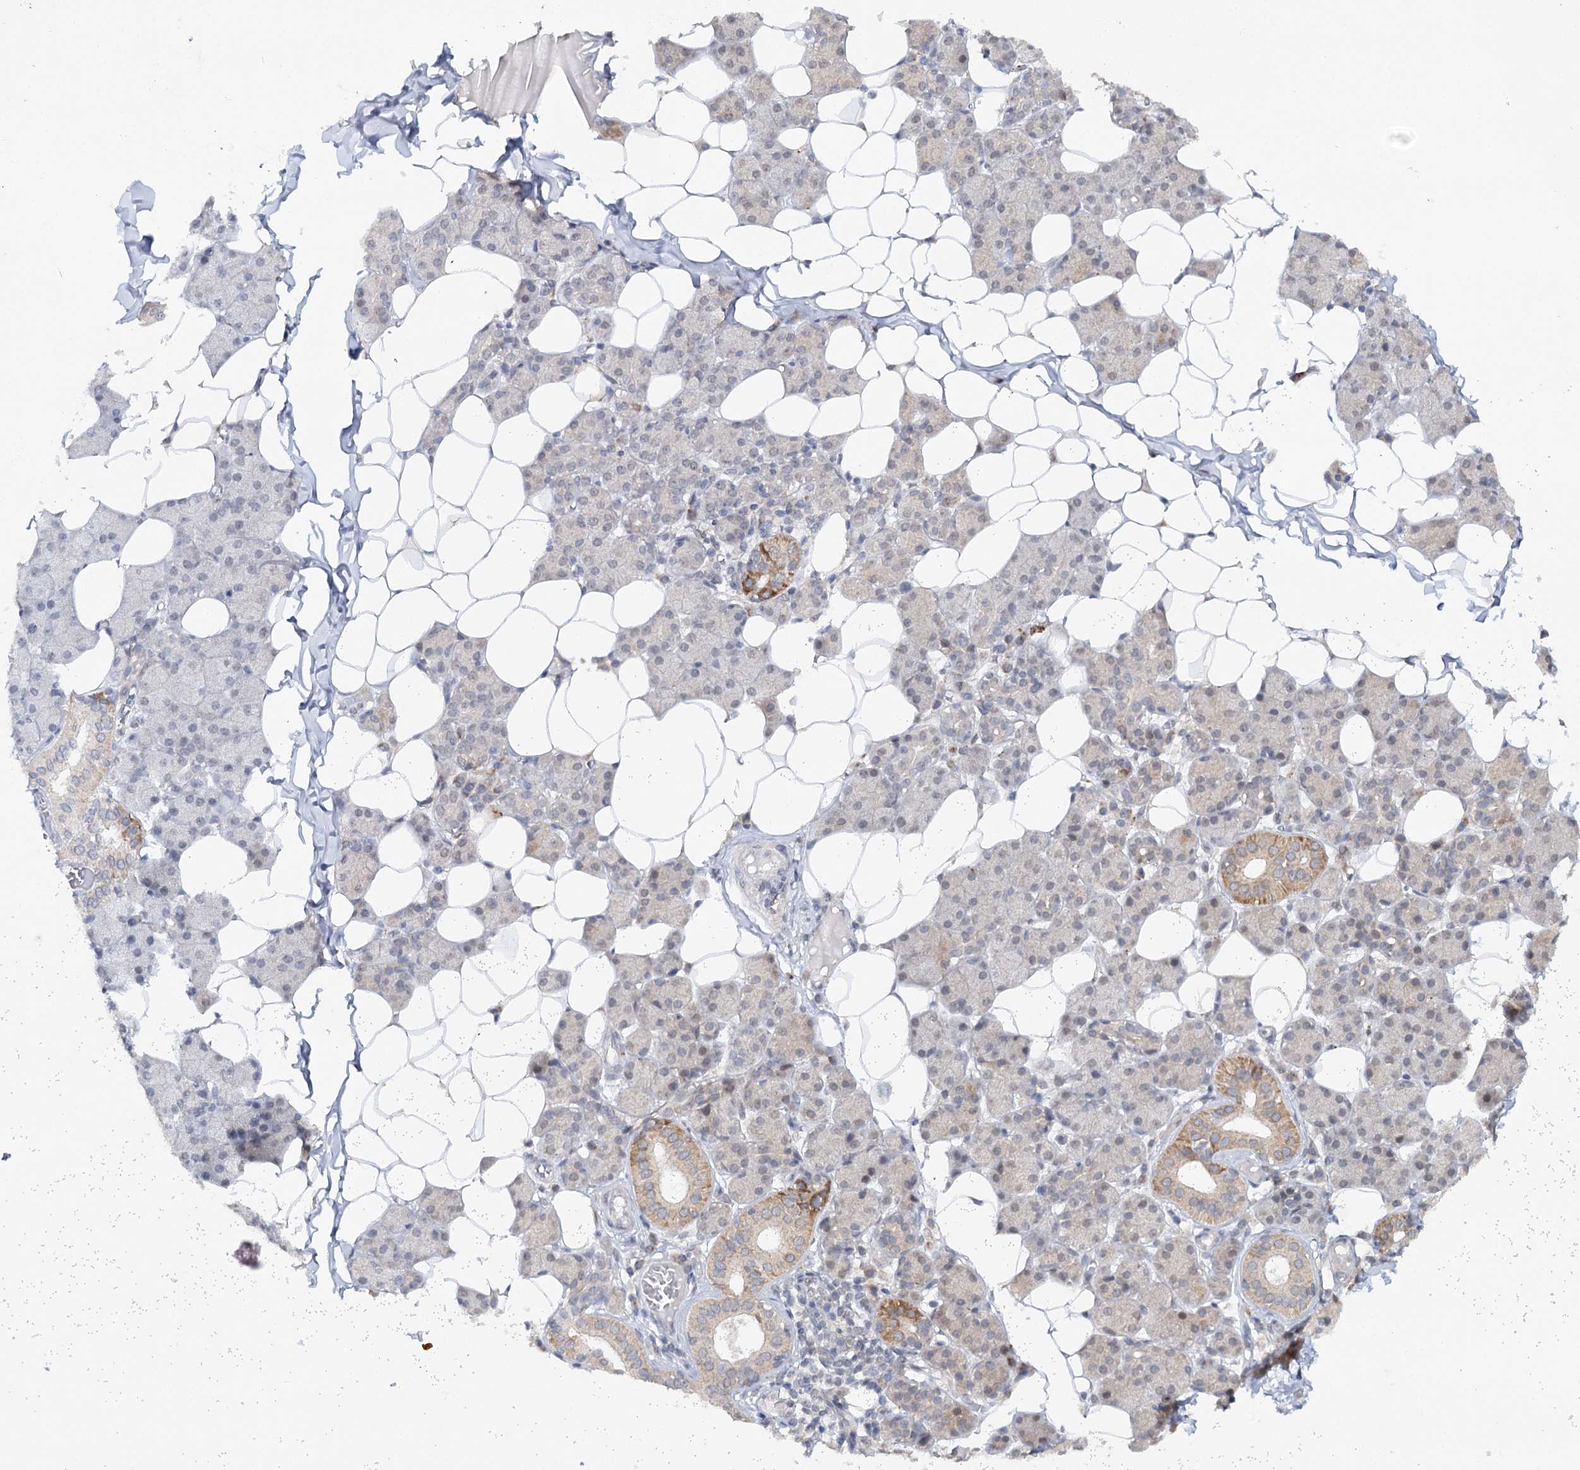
{"staining": {"intensity": "moderate", "quantity": "25%-75%", "location": "cytoplasmic/membranous"}, "tissue": "salivary gland", "cell_type": "Glandular cells", "image_type": "normal", "snomed": [{"axis": "morphology", "description": "Normal tissue, NOS"}, {"axis": "topography", "description": "Salivary gland"}], "caption": "IHC of benign salivary gland shows medium levels of moderate cytoplasmic/membranous expression in about 25%-75% of glandular cells.", "gene": "ZNRF3", "patient": {"sex": "female", "age": 33}}